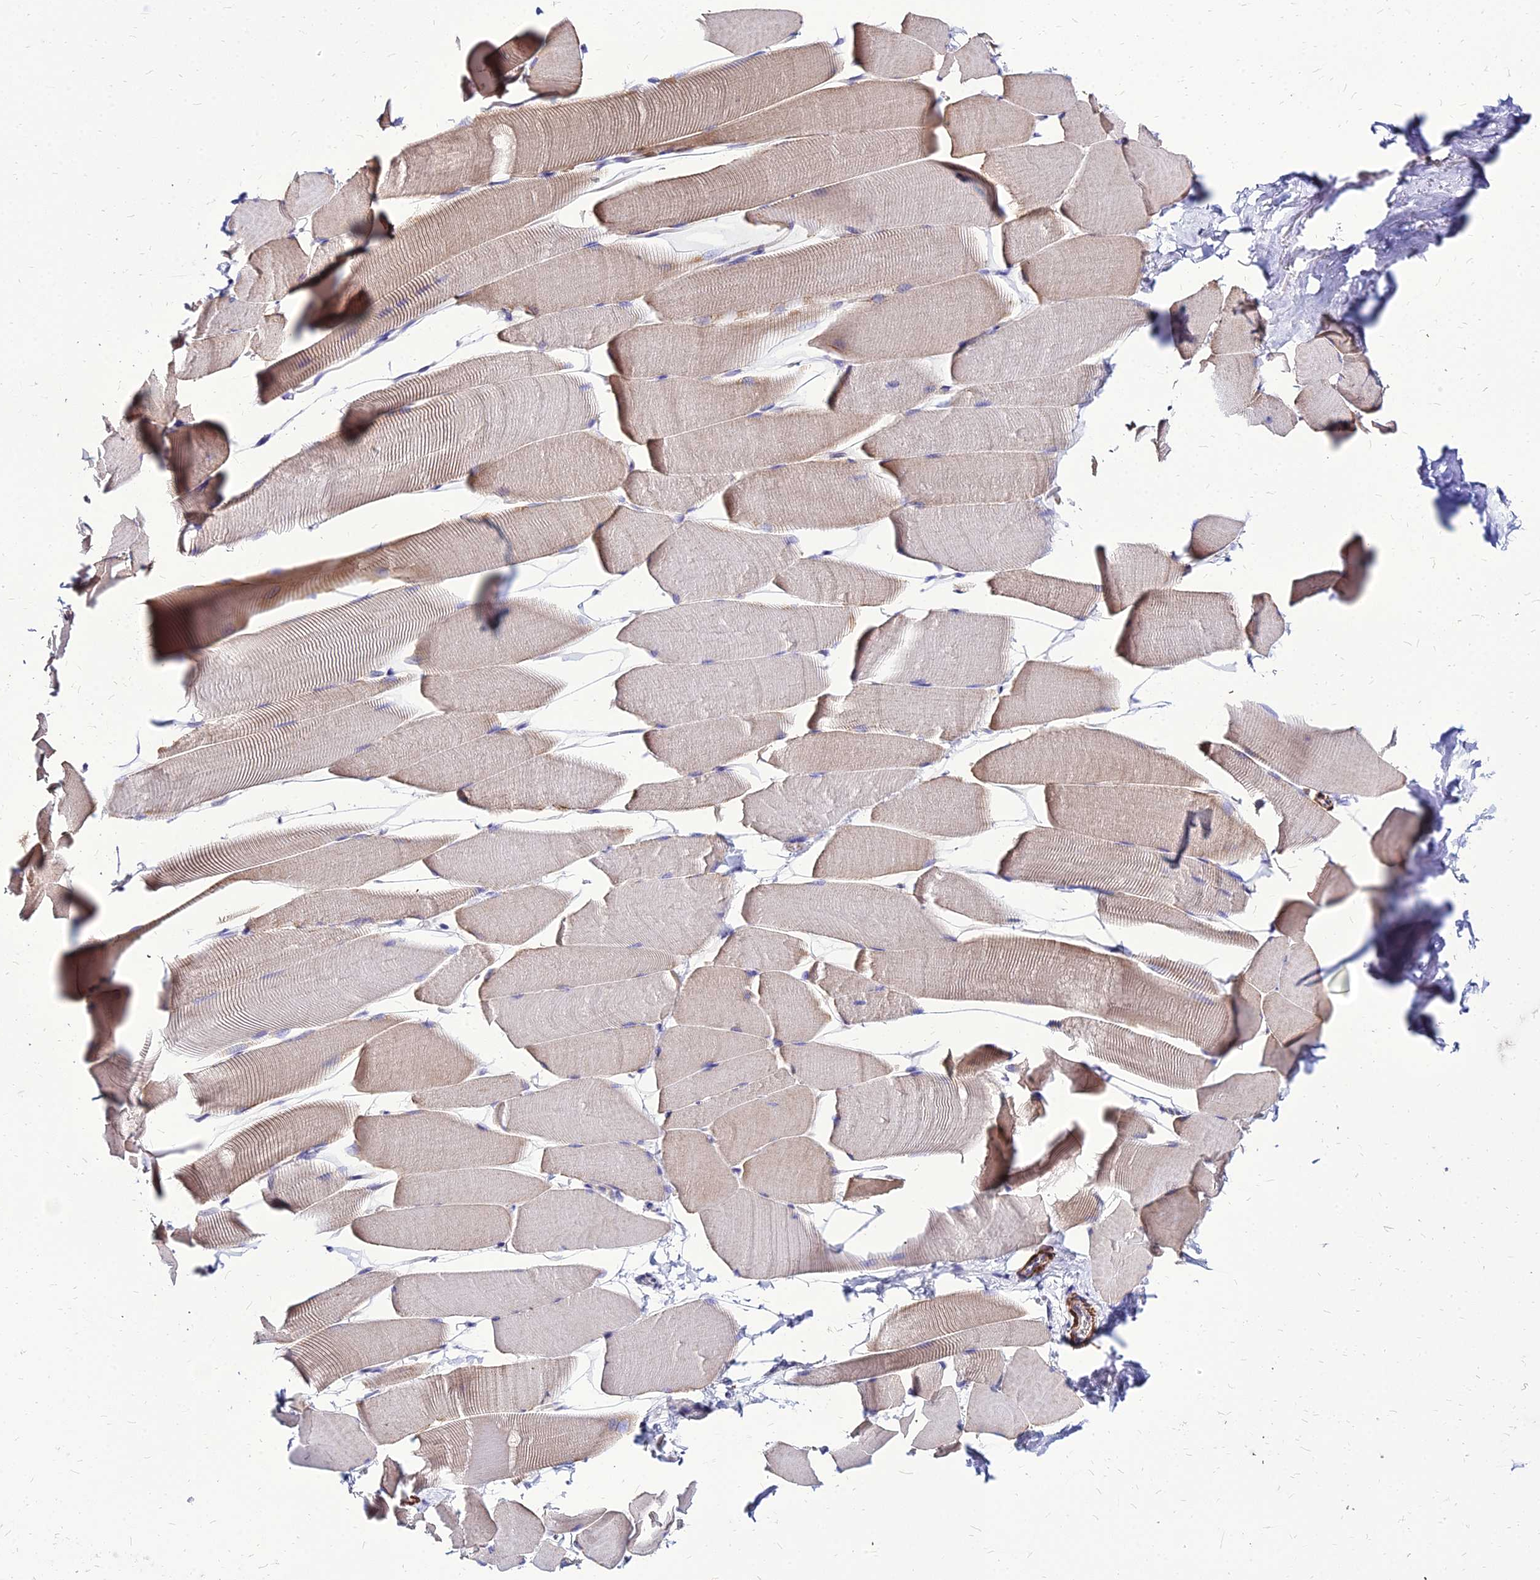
{"staining": {"intensity": "weak", "quantity": "<25%", "location": "cytoplasmic/membranous"}, "tissue": "skeletal muscle", "cell_type": "Myocytes", "image_type": "normal", "snomed": [{"axis": "morphology", "description": "Normal tissue, NOS"}, {"axis": "topography", "description": "Skeletal muscle"}], "caption": "Immunohistochemical staining of benign skeletal muscle reveals no significant positivity in myocytes.", "gene": "YEATS2", "patient": {"sex": "male", "age": 25}}